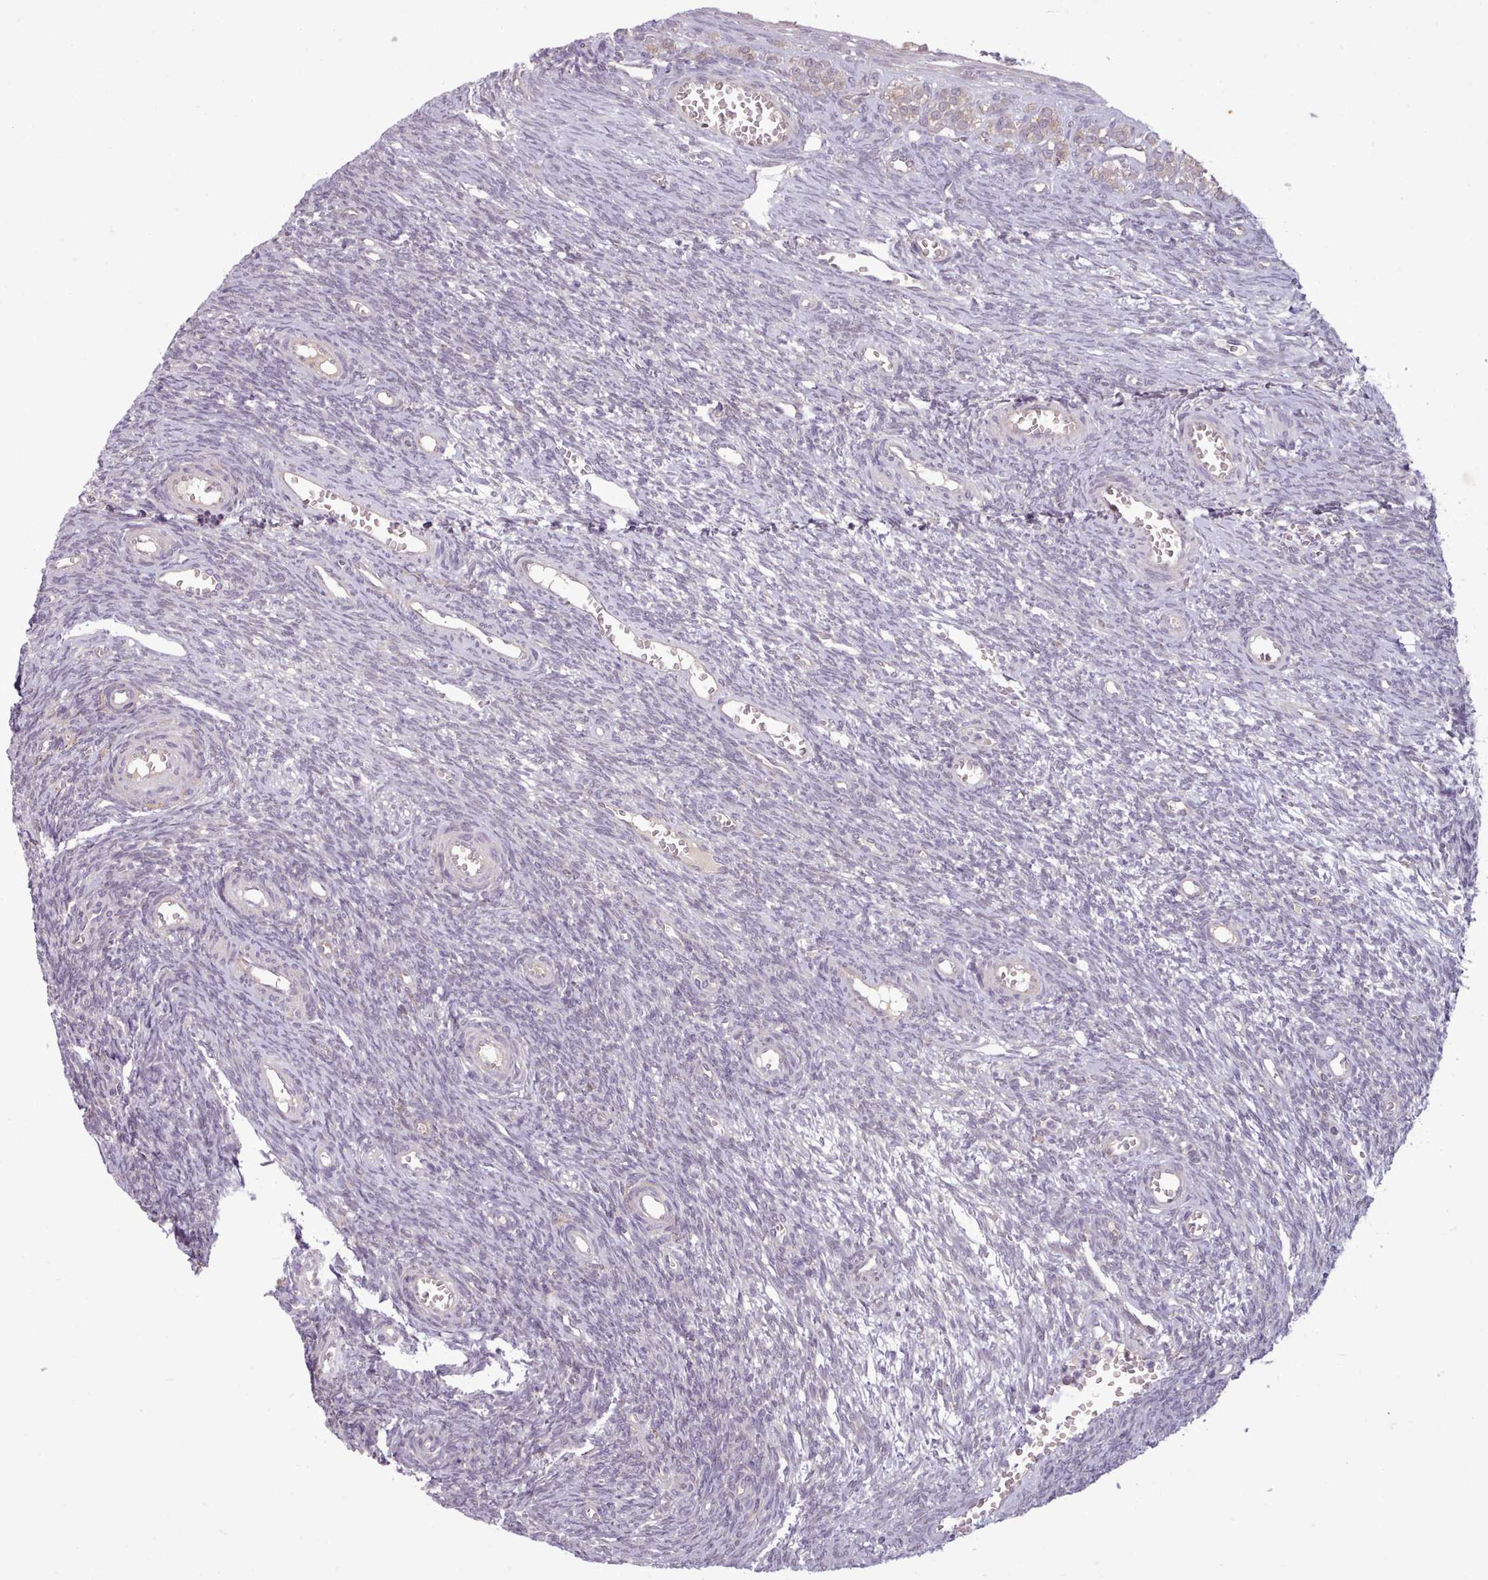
{"staining": {"intensity": "negative", "quantity": "none", "location": "none"}, "tissue": "ovary", "cell_type": "Ovarian stroma cells", "image_type": "normal", "snomed": [{"axis": "morphology", "description": "Normal tissue, NOS"}, {"axis": "topography", "description": "Ovary"}], "caption": "Micrograph shows no protein expression in ovarian stroma cells of benign ovary. Nuclei are stained in blue.", "gene": "NMRK1", "patient": {"sex": "female", "age": 39}}